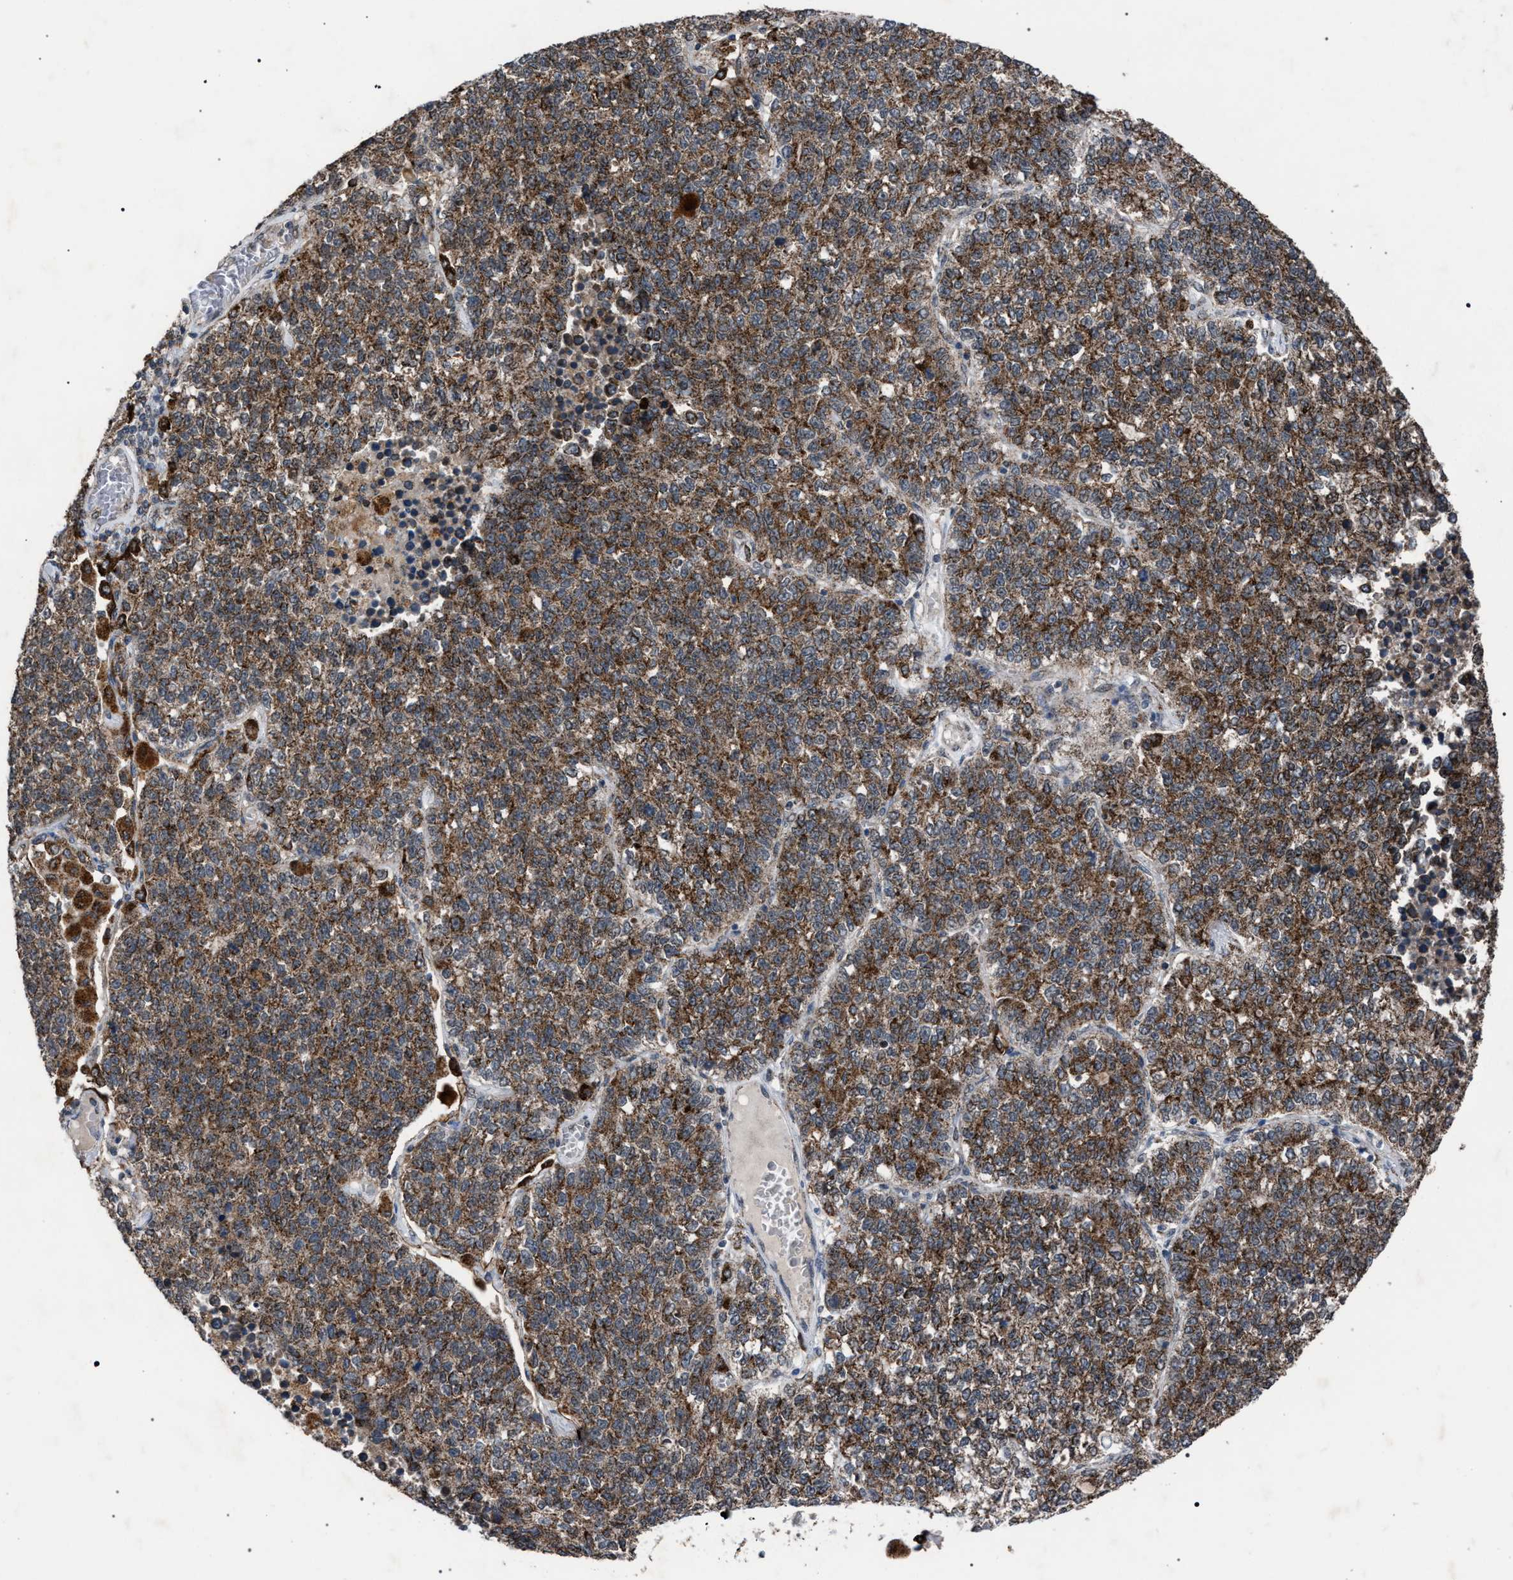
{"staining": {"intensity": "moderate", "quantity": ">75%", "location": "cytoplasmic/membranous"}, "tissue": "lung cancer", "cell_type": "Tumor cells", "image_type": "cancer", "snomed": [{"axis": "morphology", "description": "Adenocarcinoma, NOS"}, {"axis": "topography", "description": "Lung"}], "caption": "Protein positivity by immunohistochemistry (IHC) demonstrates moderate cytoplasmic/membranous positivity in approximately >75% of tumor cells in adenocarcinoma (lung).", "gene": "HSD17B4", "patient": {"sex": "male", "age": 49}}